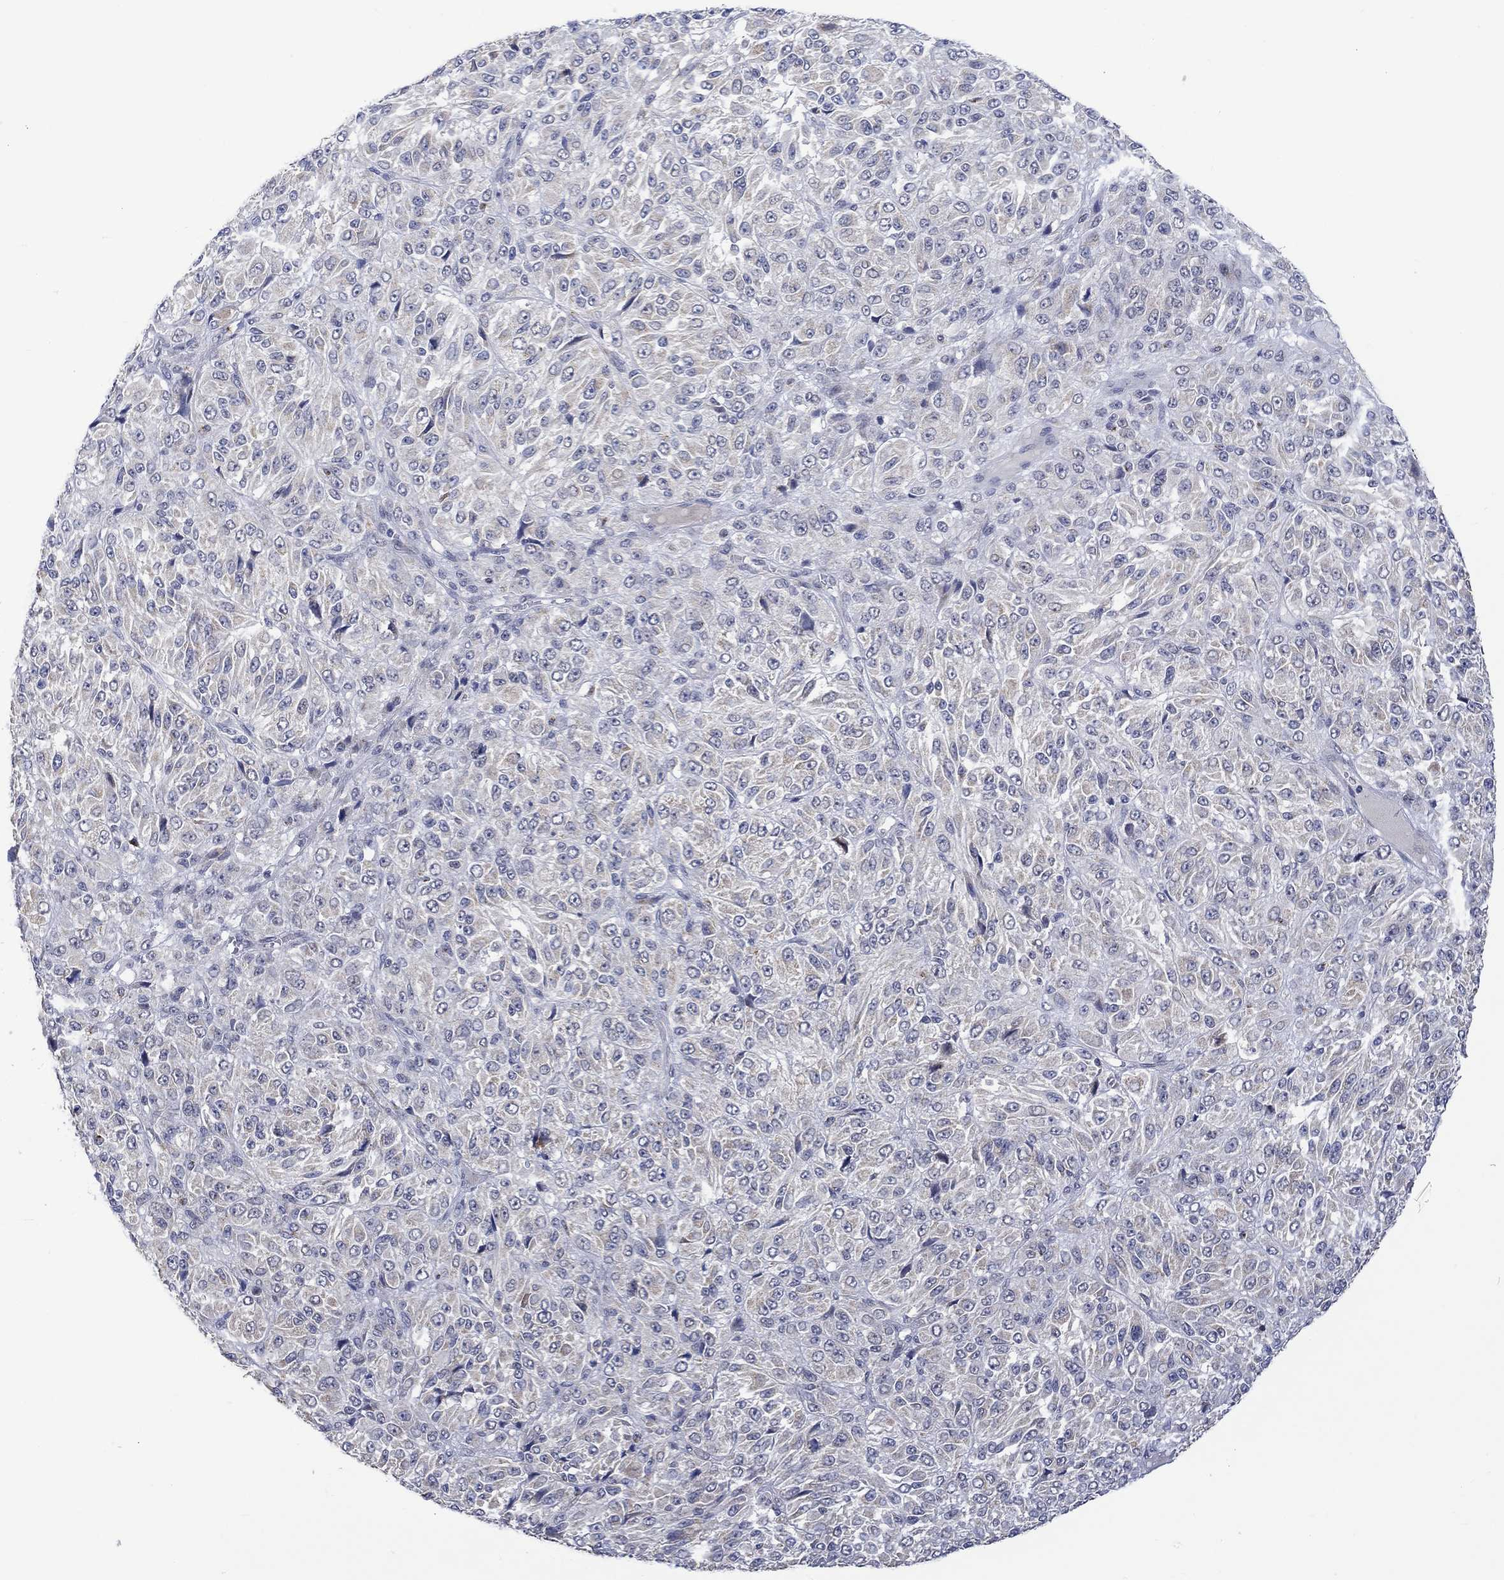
{"staining": {"intensity": "negative", "quantity": "none", "location": "none"}, "tissue": "melanoma", "cell_type": "Tumor cells", "image_type": "cancer", "snomed": [{"axis": "morphology", "description": "Malignant melanoma, Metastatic site"}, {"axis": "topography", "description": "Brain"}], "caption": "A high-resolution image shows immunohistochemistry staining of melanoma, which reveals no significant expression in tumor cells. The staining was performed using DAB to visualize the protein expression in brown, while the nuclei were stained in blue with hematoxylin (Magnification: 20x).", "gene": "SLC48A1", "patient": {"sex": "female", "age": 56}}